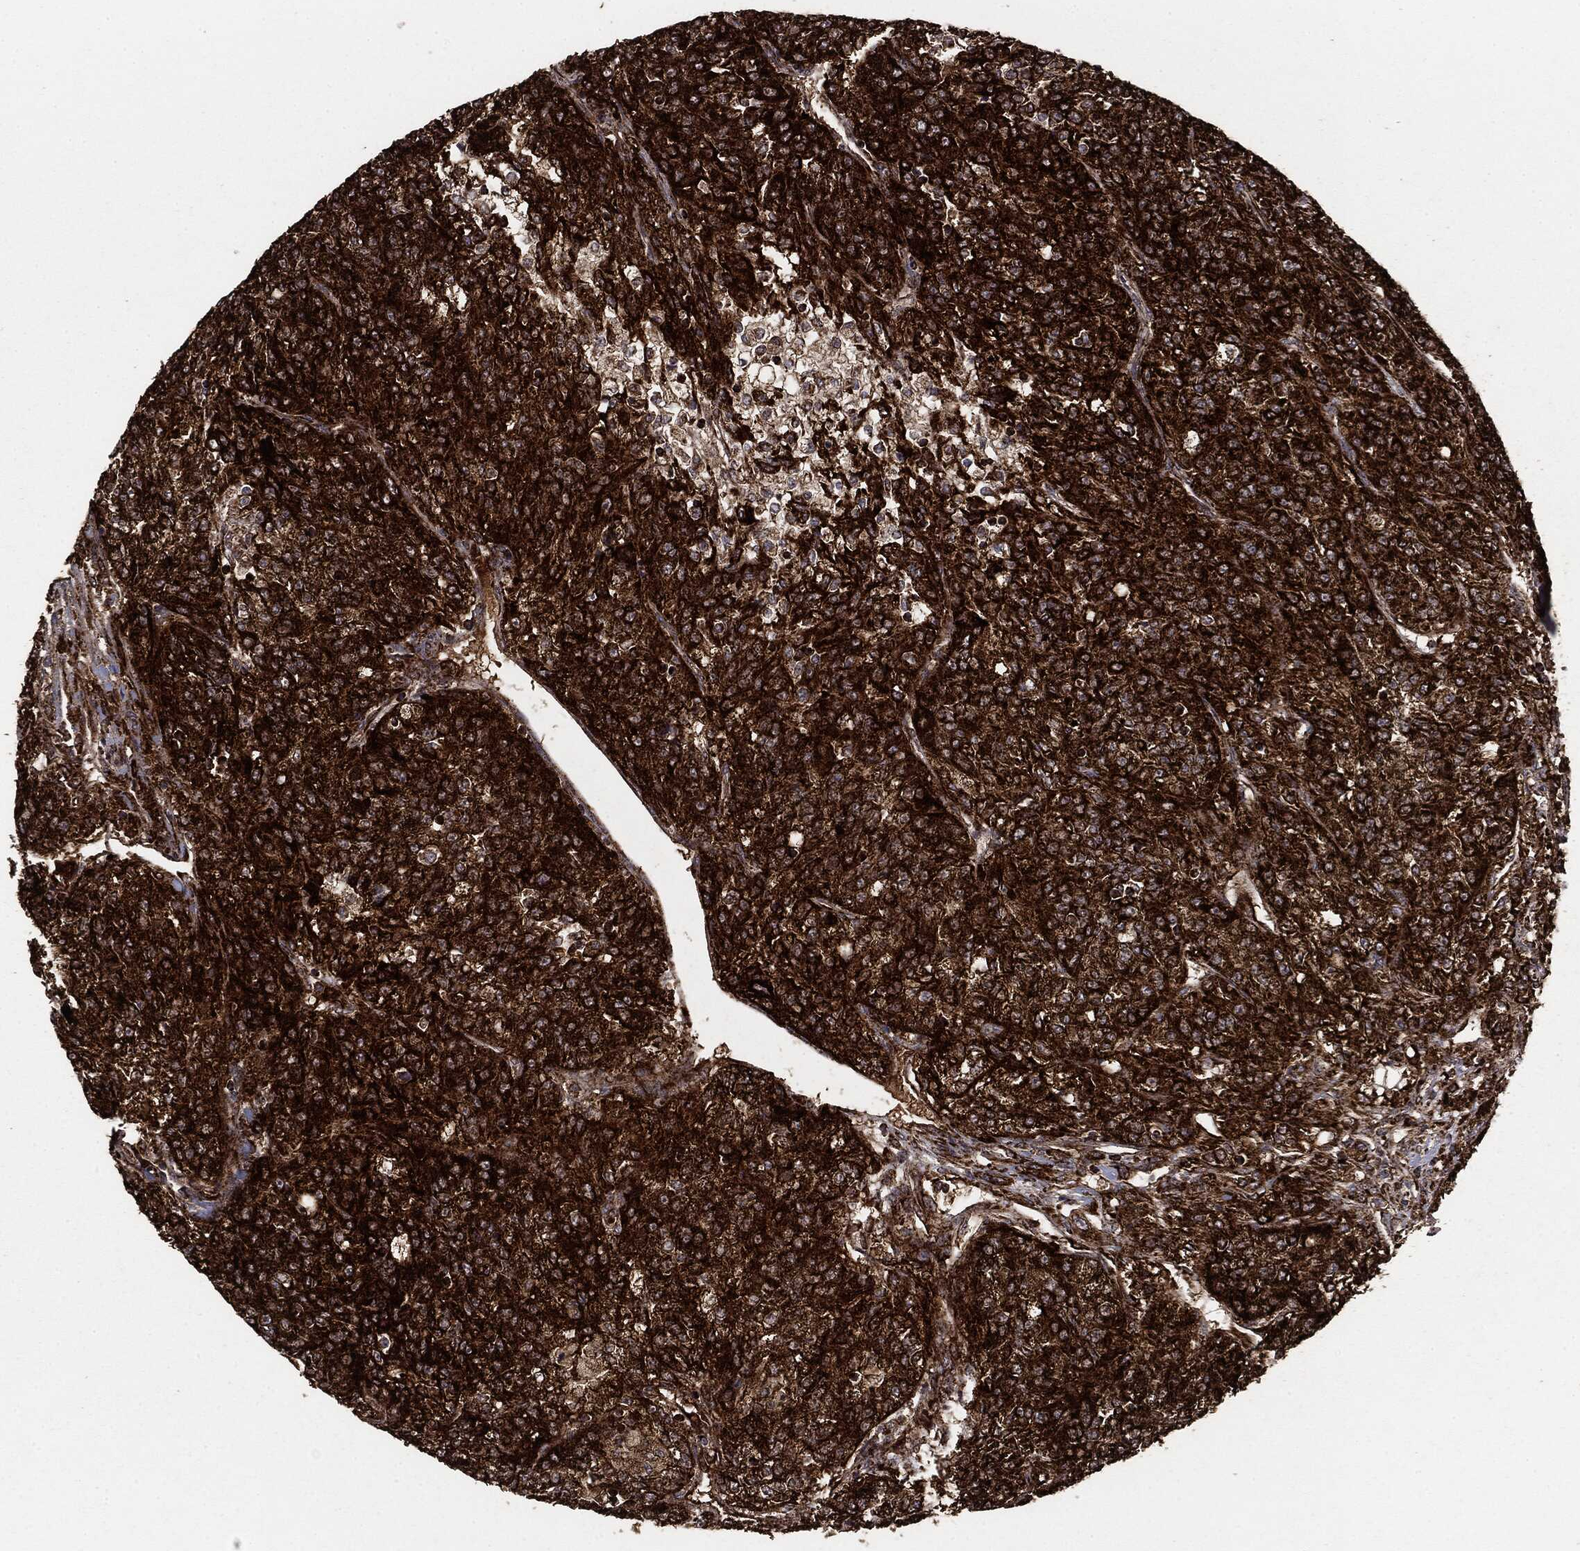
{"staining": {"intensity": "strong", "quantity": ">75%", "location": "cytoplasmic/membranous"}, "tissue": "renal cancer", "cell_type": "Tumor cells", "image_type": "cancer", "snomed": [{"axis": "morphology", "description": "Adenocarcinoma, NOS"}, {"axis": "topography", "description": "Kidney"}], "caption": "Protein analysis of renal adenocarcinoma tissue shows strong cytoplasmic/membranous expression in approximately >75% of tumor cells.", "gene": "MAP2K1", "patient": {"sex": "female", "age": 63}}